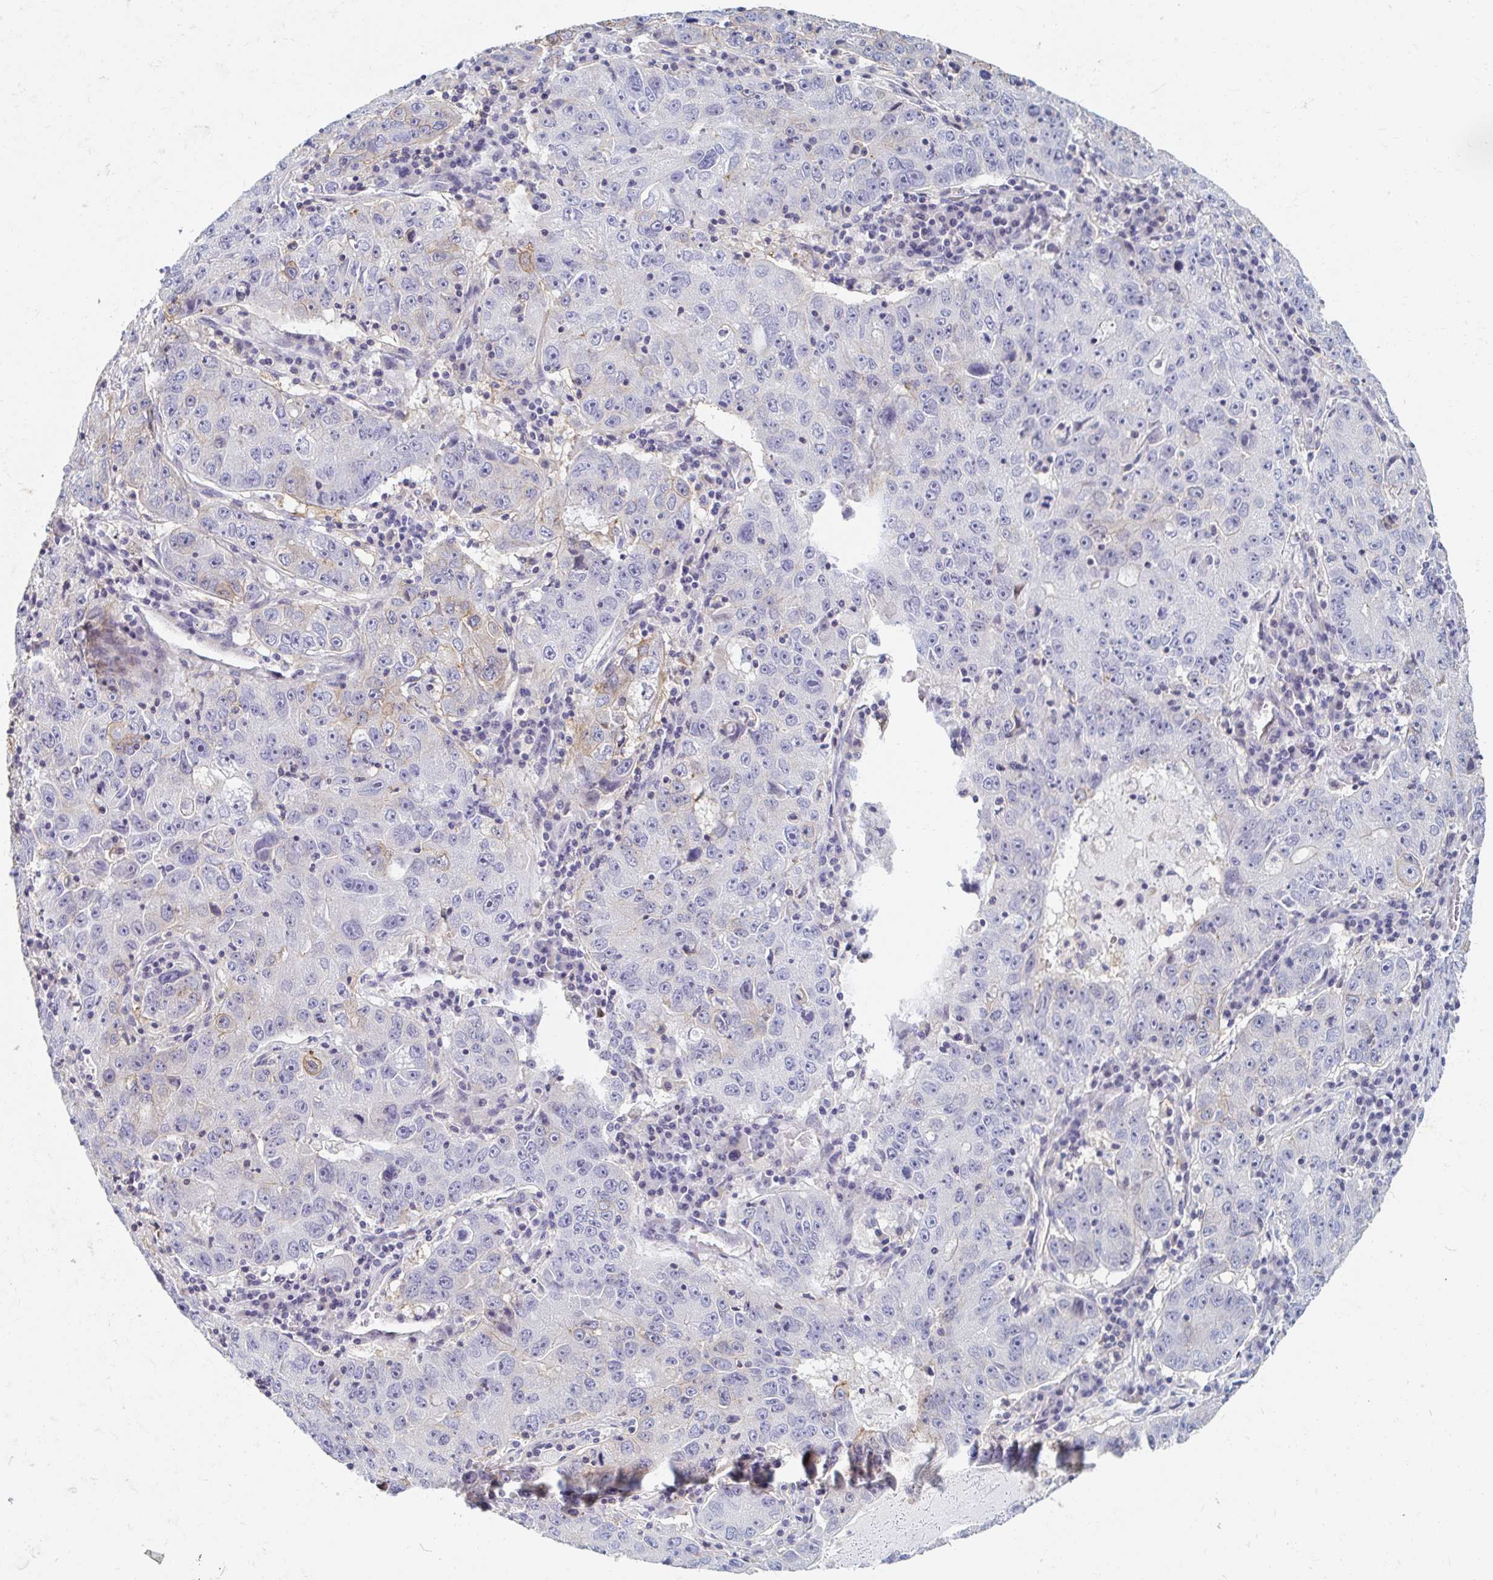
{"staining": {"intensity": "negative", "quantity": "none", "location": "none"}, "tissue": "lung cancer", "cell_type": "Tumor cells", "image_type": "cancer", "snomed": [{"axis": "morphology", "description": "Normal morphology"}, {"axis": "morphology", "description": "Adenocarcinoma, NOS"}, {"axis": "topography", "description": "Lymph node"}, {"axis": "topography", "description": "Lung"}], "caption": "Tumor cells show no significant positivity in adenocarcinoma (lung).", "gene": "MYLK2", "patient": {"sex": "female", "age": 57}}